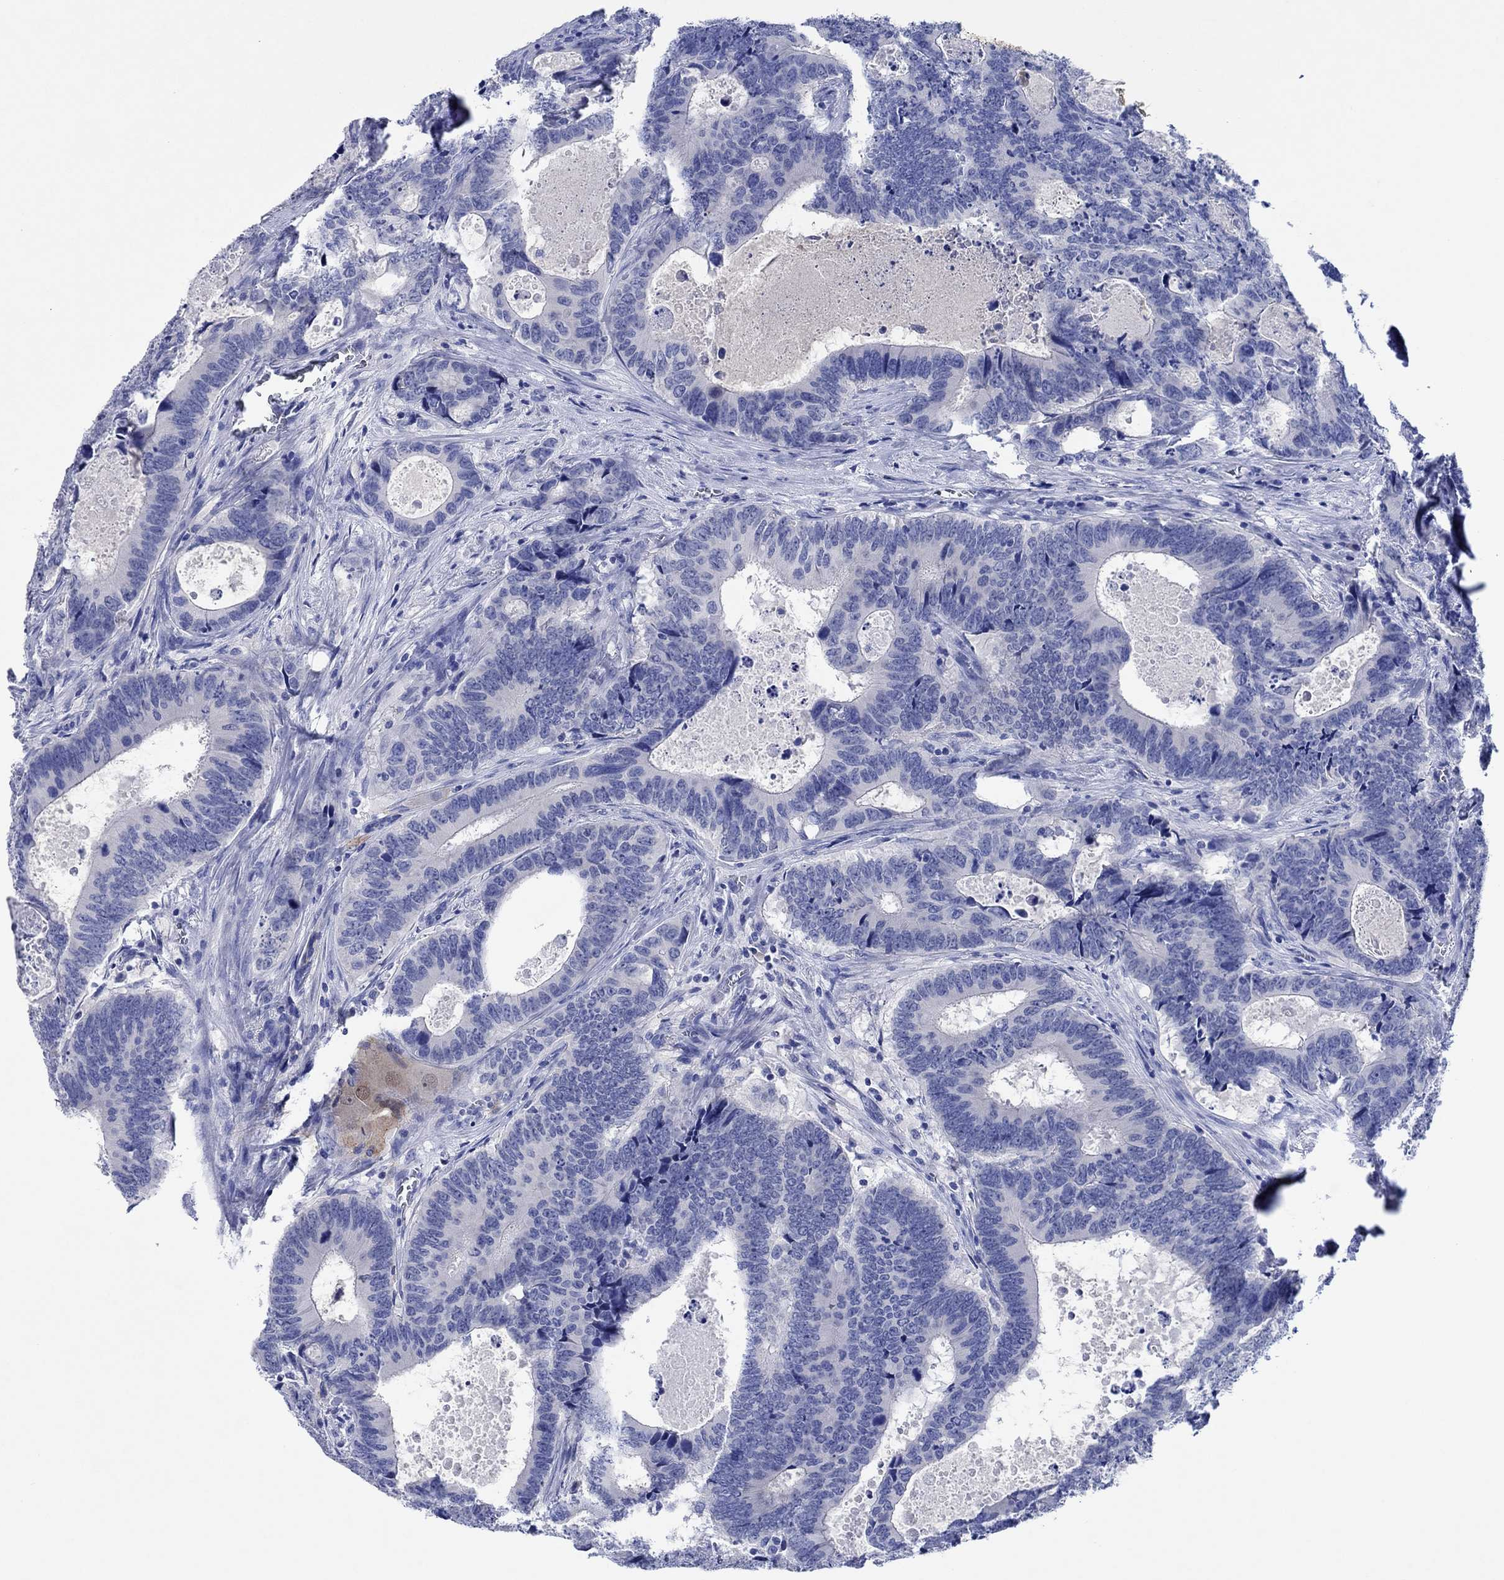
{"staining": {"intensity": "negative", "quantity": "none", "location": "none"}, "tissue": "colorectal cancer", "cell_type": "Tumor cells", "image_type": "cancer", "snomed": [{"axis": "morphology", "description": "Adenocarcinoma, NOS"}, {"axis": "topography", "description": "Colon"}], "caption": "Immunohistochemistry (IHC) of adenocarcinoma (colorectal) displays no staining in tumor cells.", "gene": "CPNE6", "patient": {"sex": "female", "age": 82}}